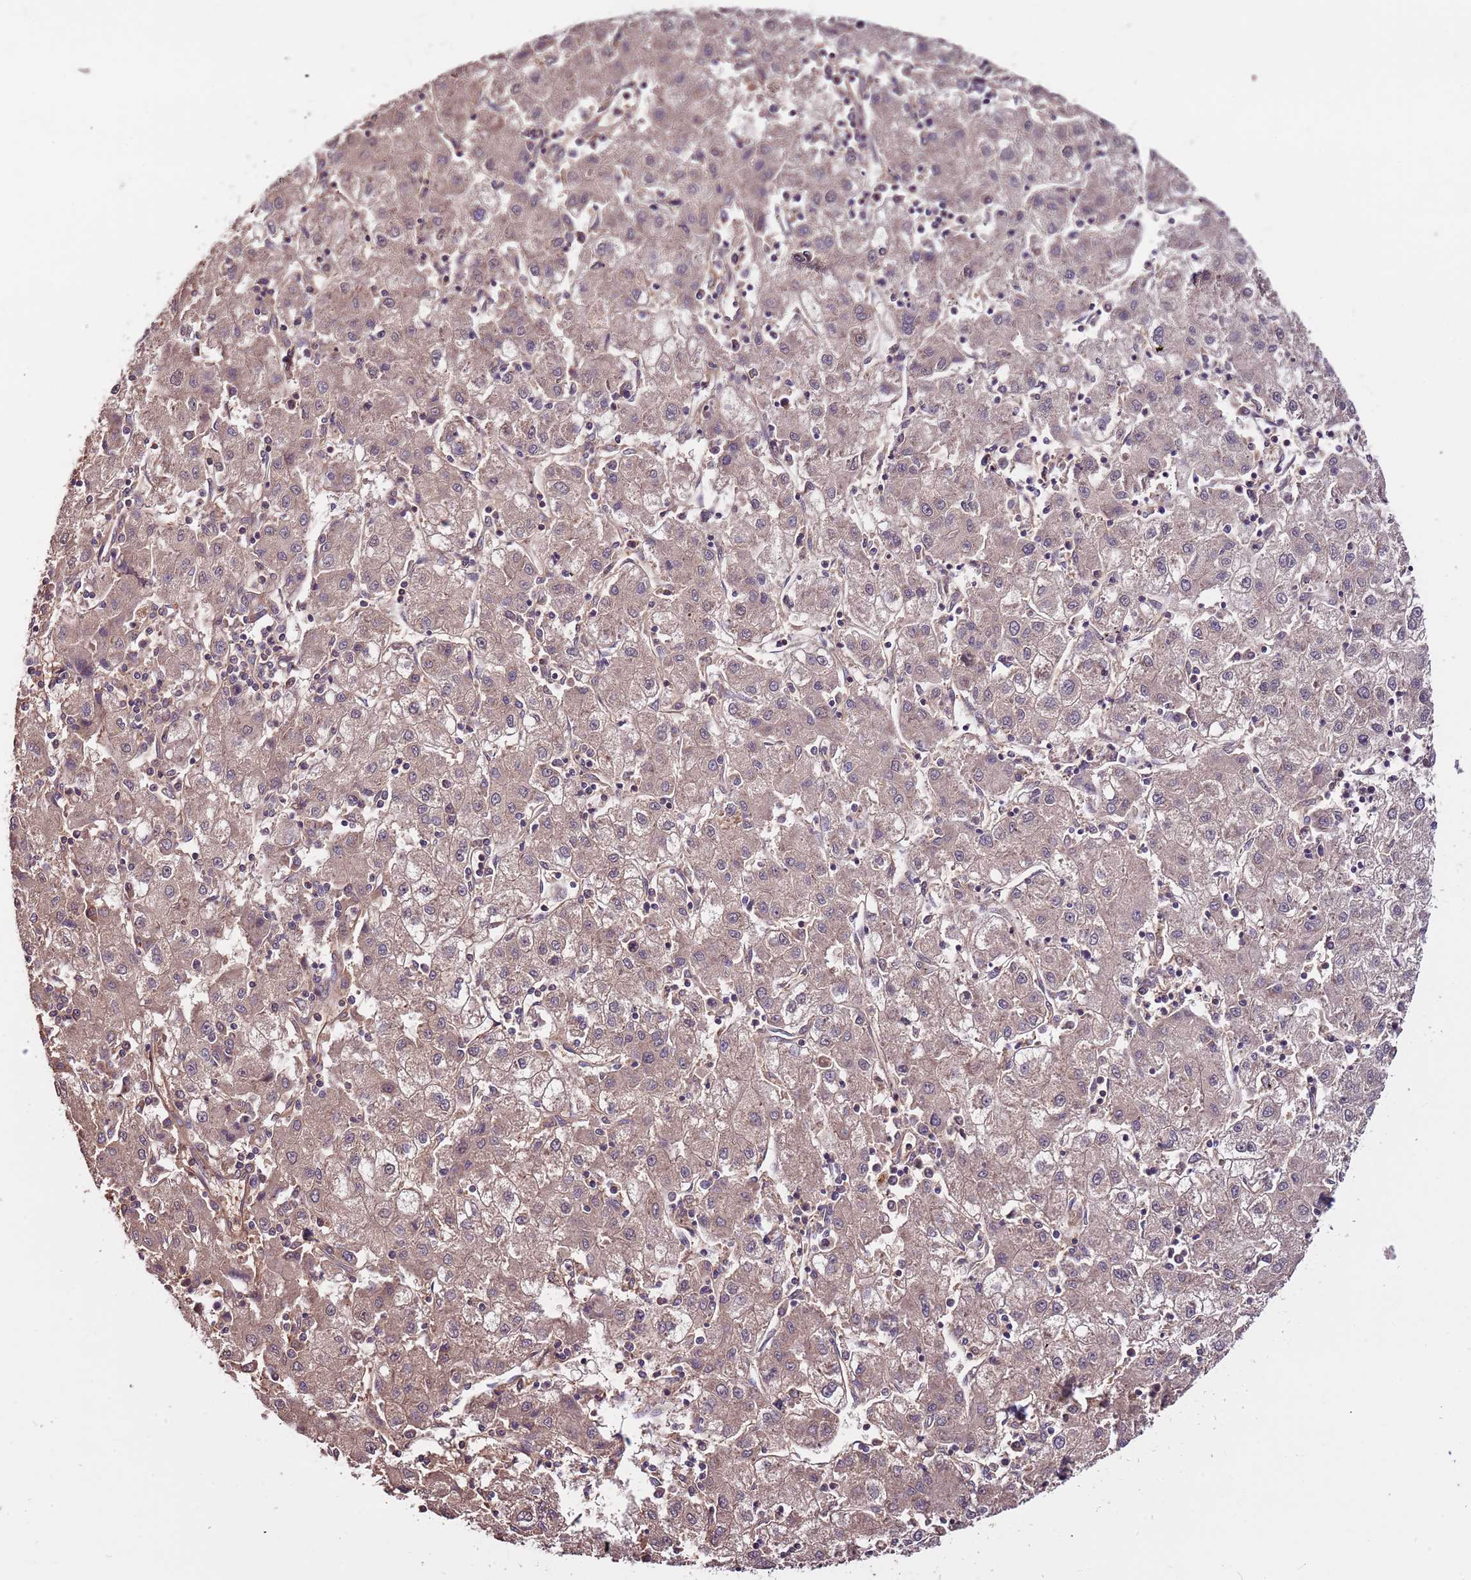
{"staining": {"intensity": "weak", "quantity": ">75%", "location": "cytoplasmic/membranous"}, "tissue": "liver cancer", "cell_type": "Tumor cells", "image_type": "cancer", "snomed": [{"axis": "morphology", "description": "Carcinoma, Hepatocellular, NOS"}, {"axis": "topography", "description": "Liver"}], "caption": "The immunohistochemical stain highlights weak cytoplasmic/membranous staining in tumor cells of hepatocellular carcinoma (liver) tissue.", "gene": "DENR", "patient": {"sex": "male", "age": 72}}